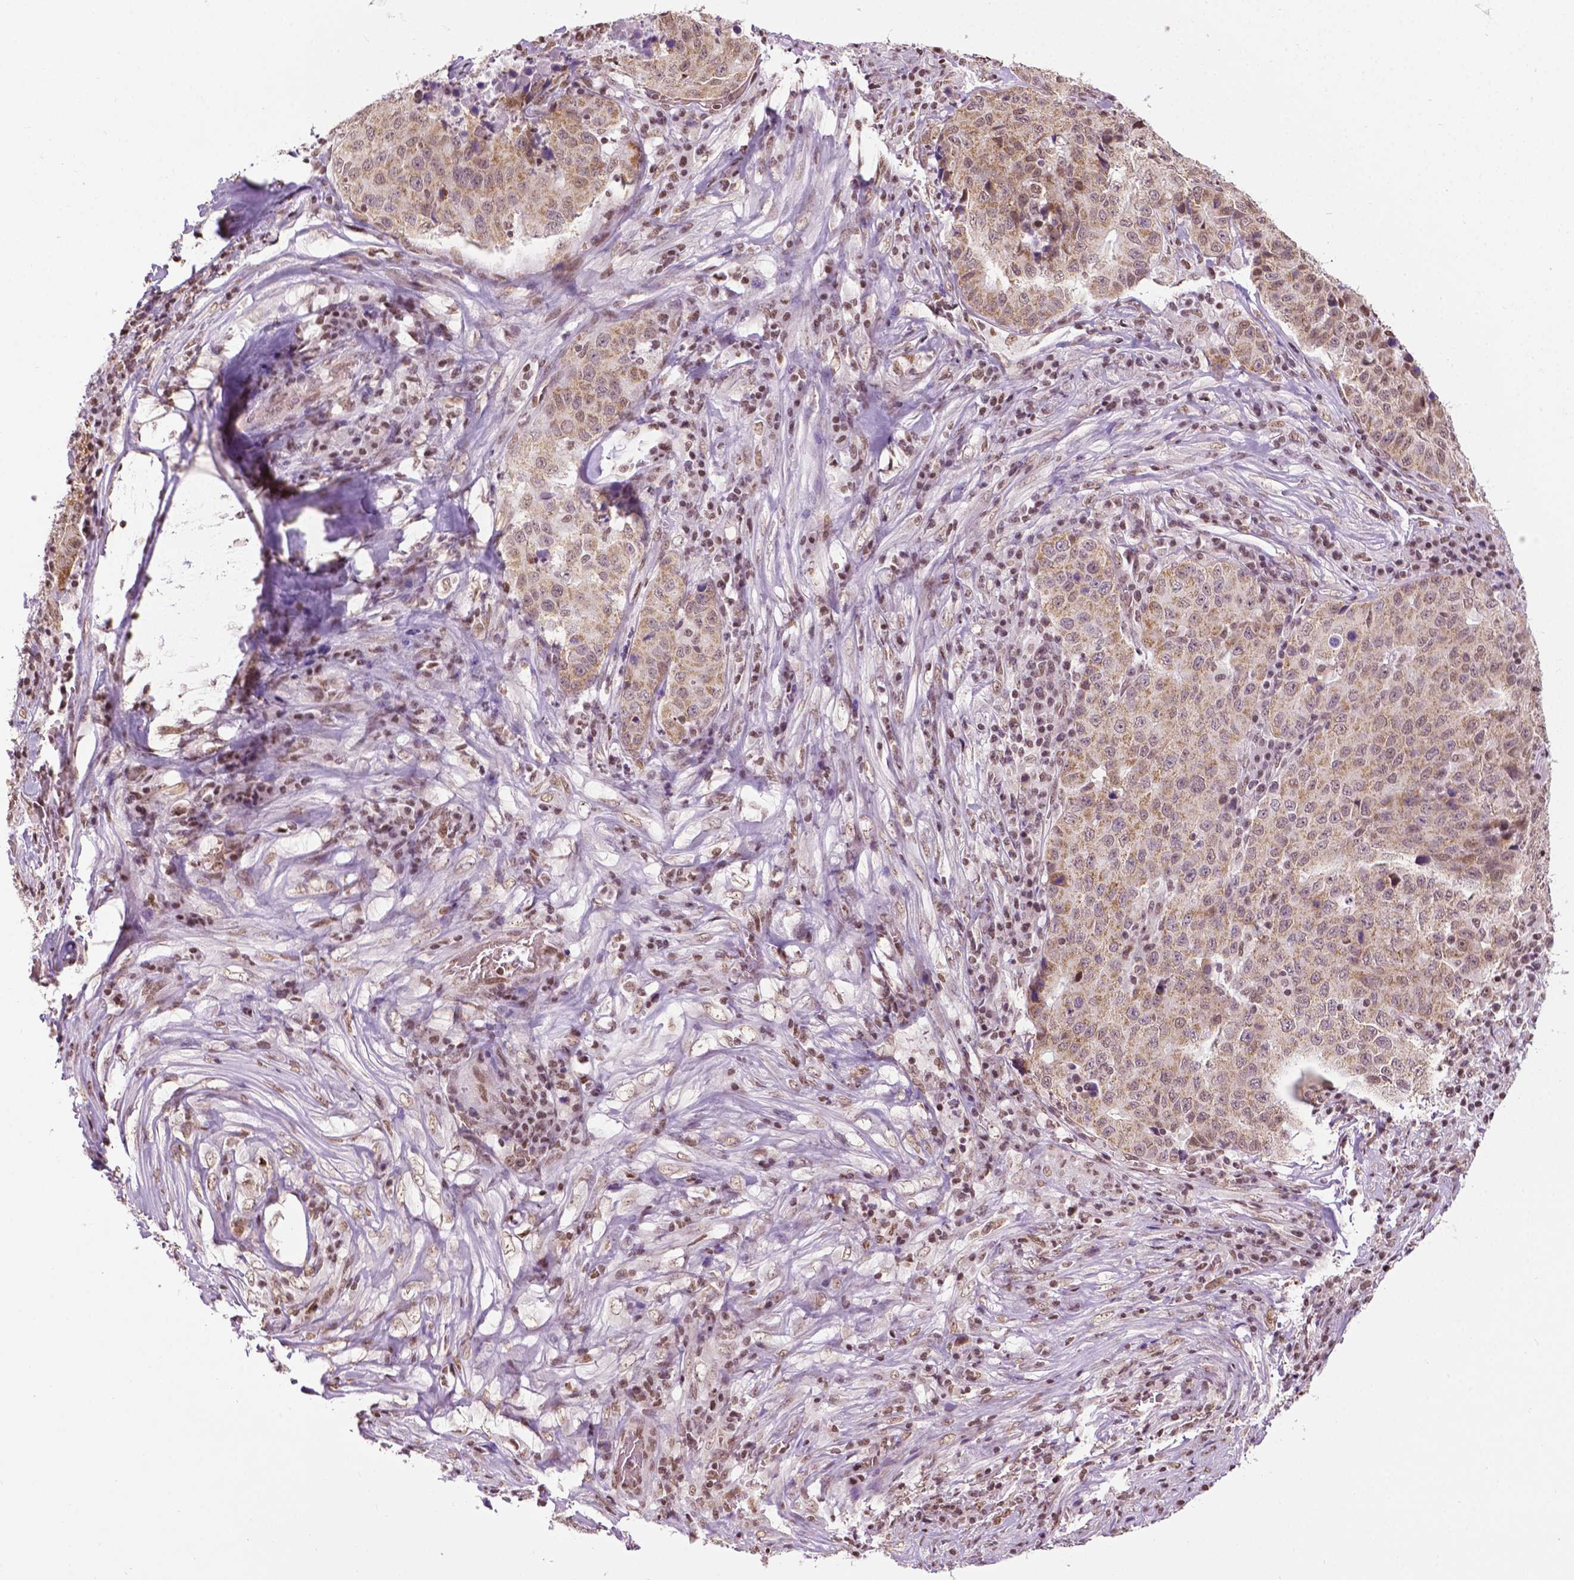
{"staining": {"intensity": "moderate", "quantity": ">75%", "location": "cytoplasmic/membranous"}, "tissue": "stomach cancer", "cell_type": "Tumor cells", "image_type": "cancer", "snomed": [{"axis": "morphology", "description": "Adenocarcinoma, NOS"}, {"axis": "topography", "description": "Stomach"}], "caption": "IHC histopathology image of human stomach adenocarcinoma stained for a protein (brown), which shows medium levels of moderate cytoplasmic/membranous staining in about >75% of tumor cells.", "gene": "COL23A1", "patient": {"sex": "male", "age": 71}}